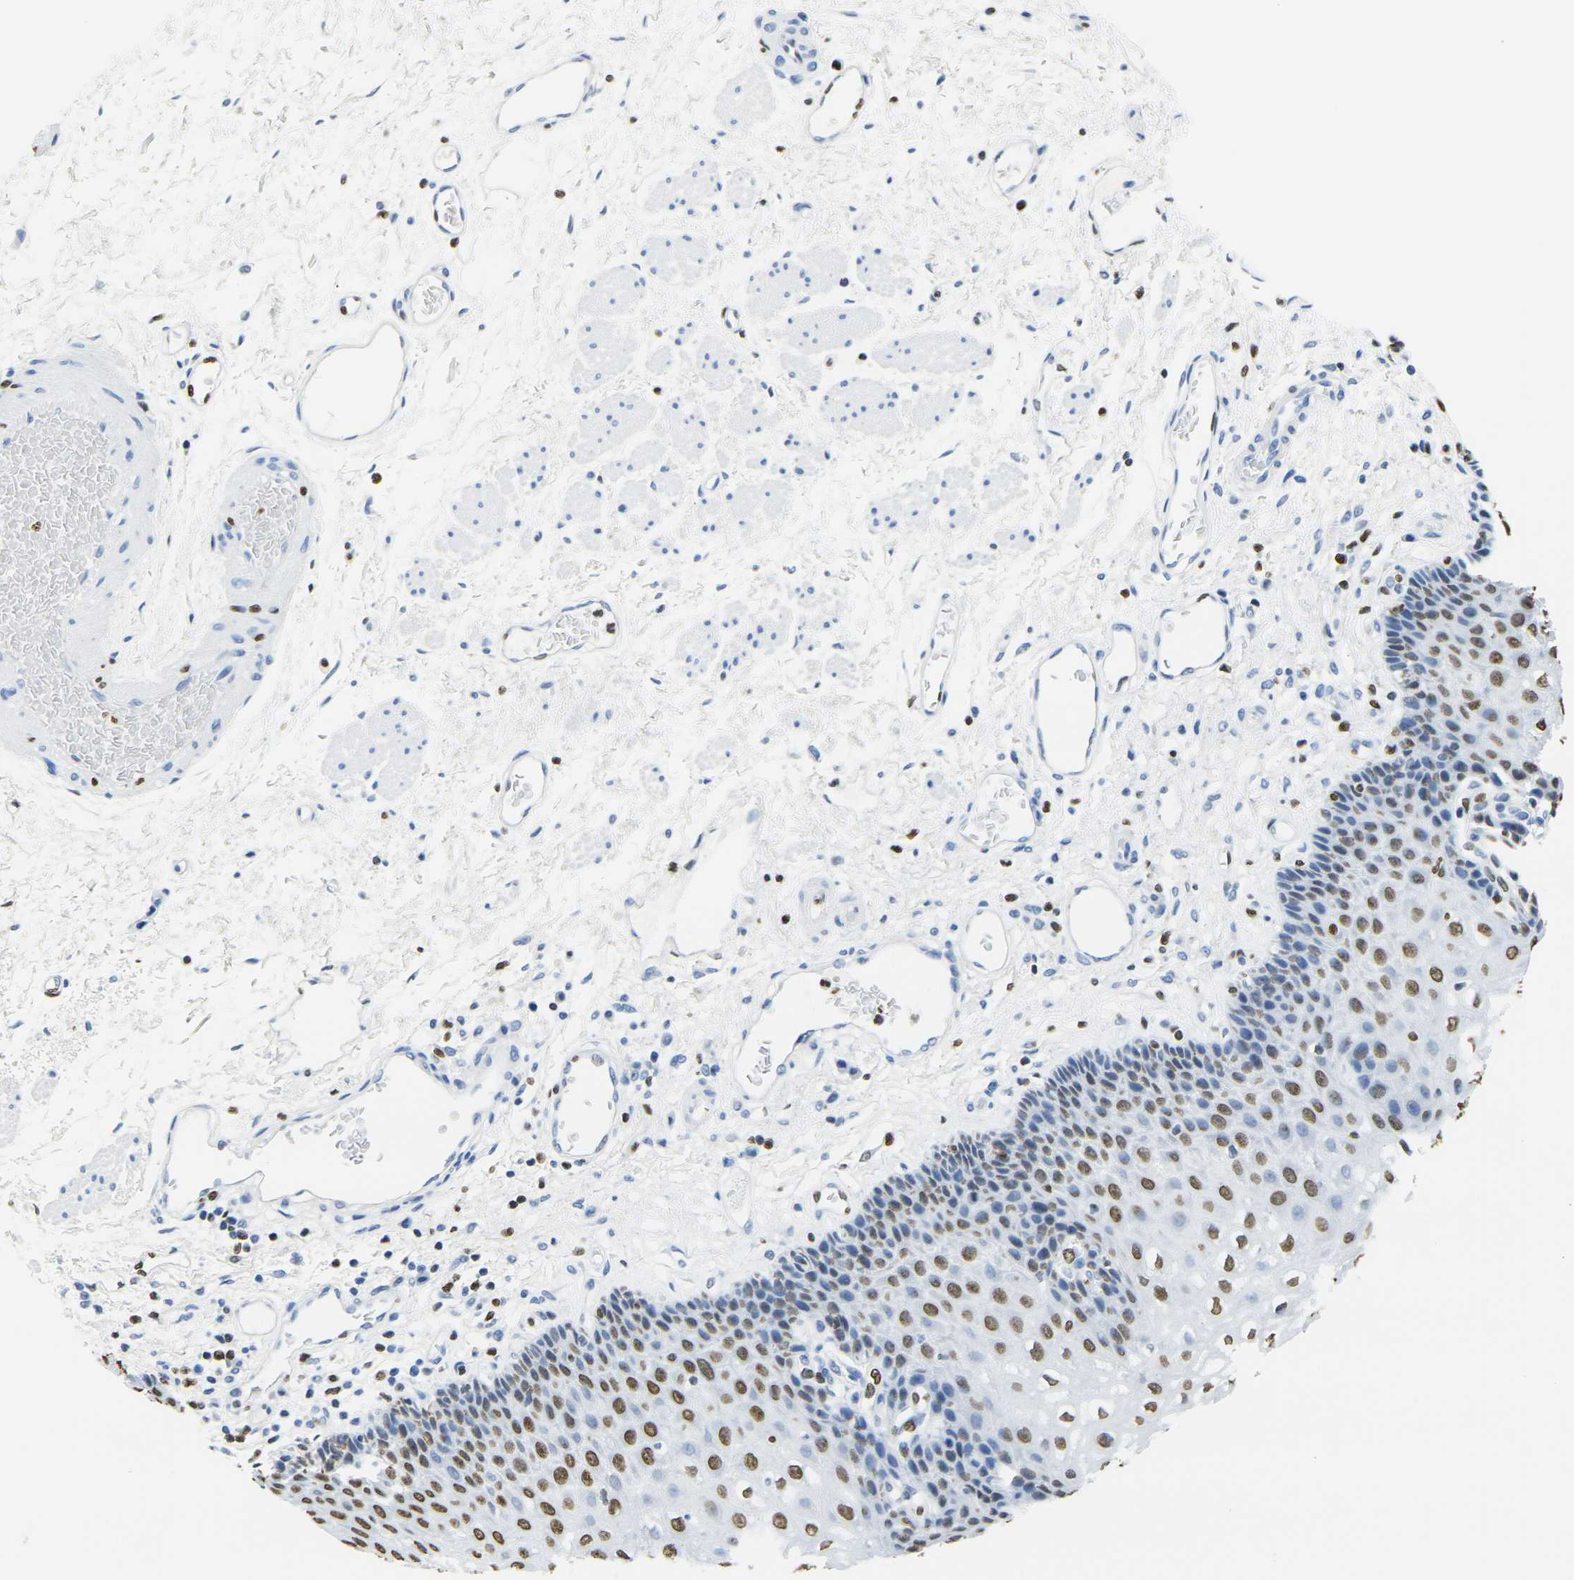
{"staining": {"intensity": "strong", "quantity": ">75%", "location": "nuclear"}, "tissue": "esophagus", "cell_type": "Squamous epithelial cells", "image_type": "normal", "snomed": [{"axis": "morphology", "description": "Normal tissue, NOS"}, {"axis": "topography", "description": "Esophagus"}], "caption": "DAB immunohistochemical staining of benign human esophagus reveals strong nuclear protein staining in about >75% of squamous epithelial cells.", "gene": "DRAXIN", "patient": {"sex": "male", "age": 54}}